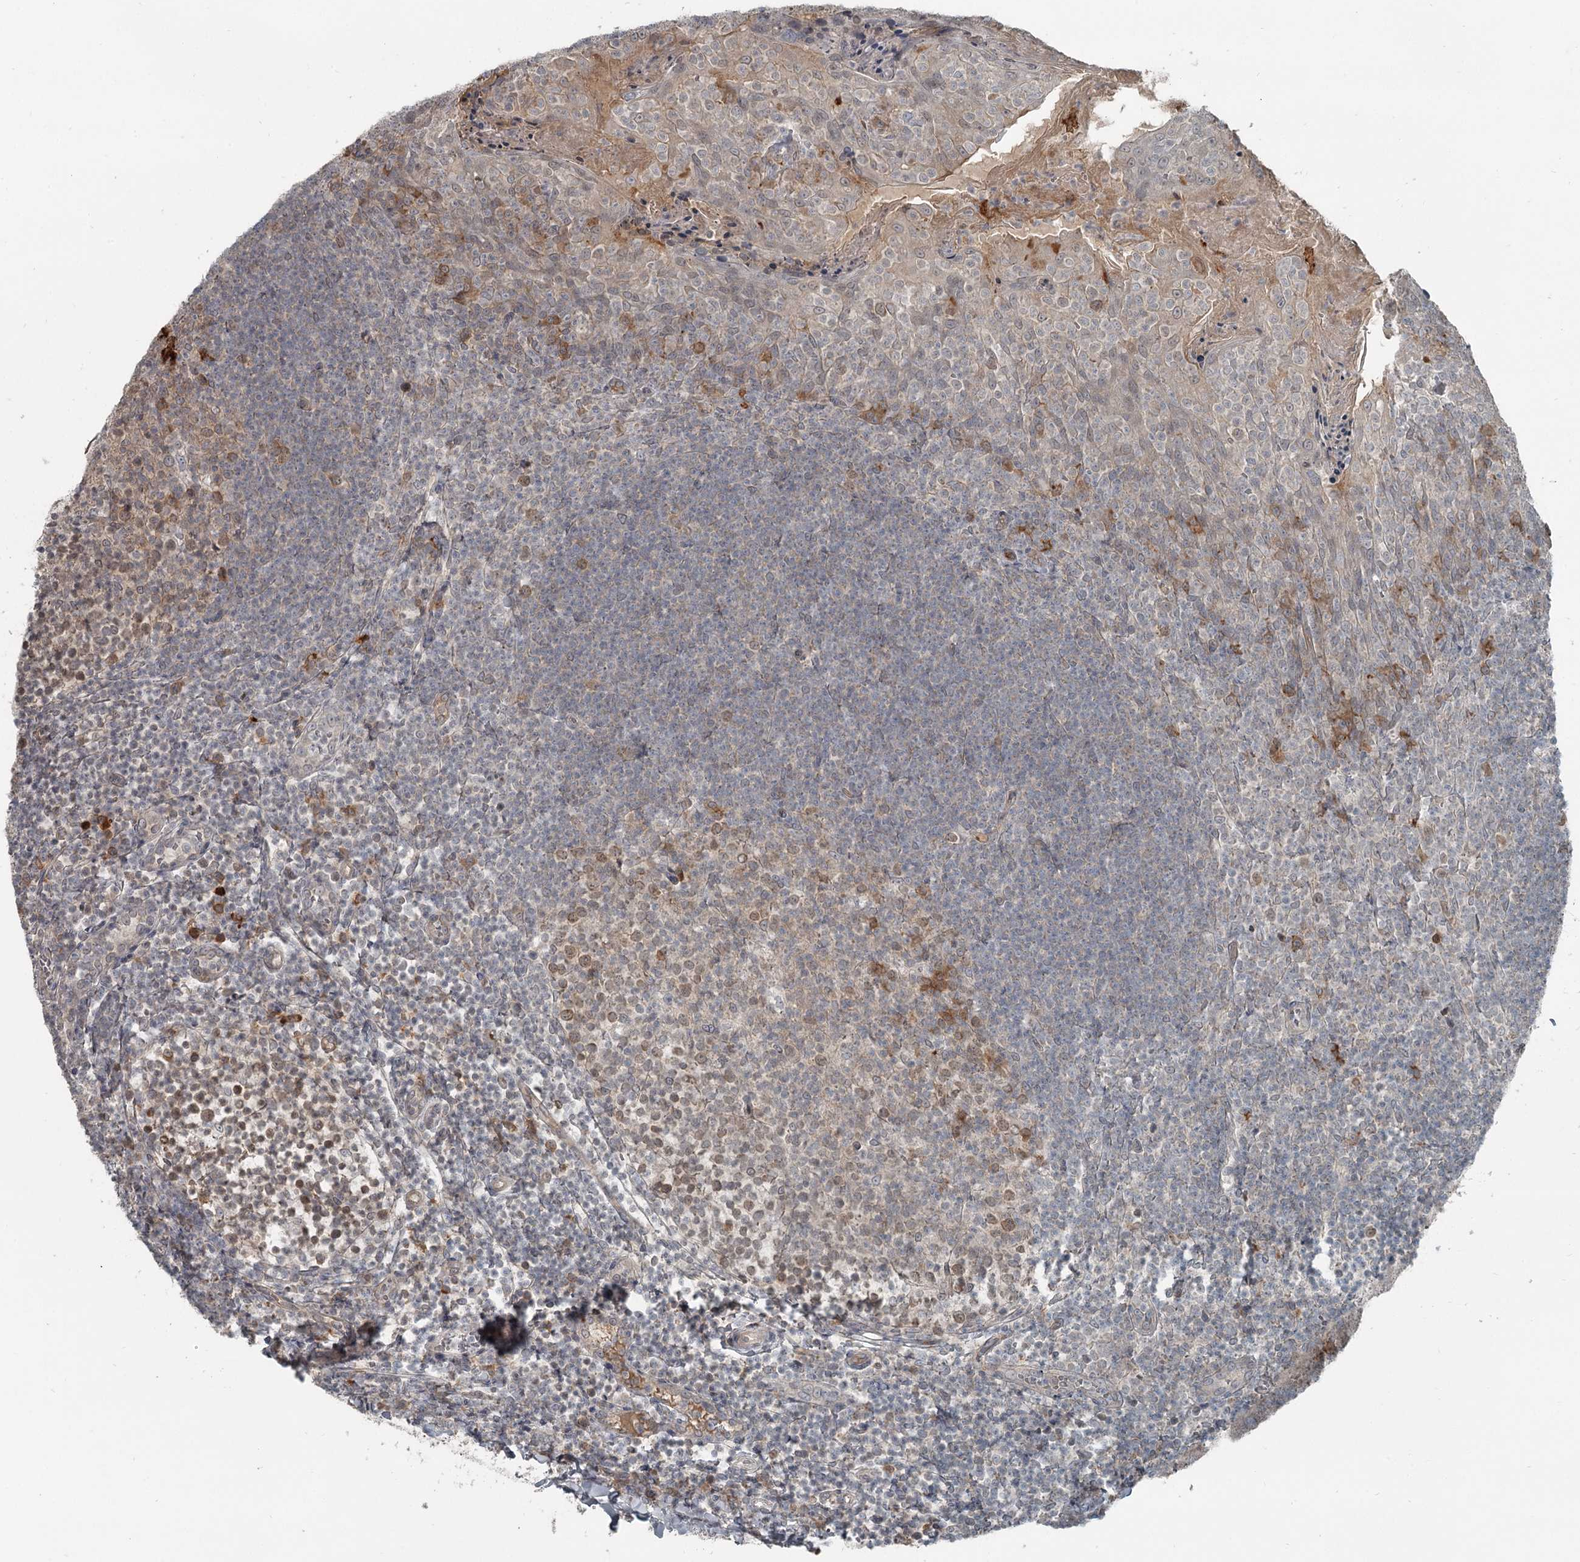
{"staining": {"intensity": "moderate", "quantity": "<25%", "location": "cytoplasmic/membranous"}, "tissue": "tonsil", "cell_type": "Germinal center cells", "image_type": "normal", "snomed": [{"axis": "morphology", "description": "Normal tissue, NOS"}, {"axis": "topography", "description": "Tonsil"}], "caption": "Immunohistochemistry (IHC) (DAB) staining of normal human tonsil shows moderate cytoplasmic/membranous protein expression in approximately <25% of germinal center cells. The staining was performed using DAB, with brown indicating positive protein expression. Nuclei are stained blue with hematoxylin.", "gene": "SLC39A8", "patient": {"sex": "female", "age": 10}}